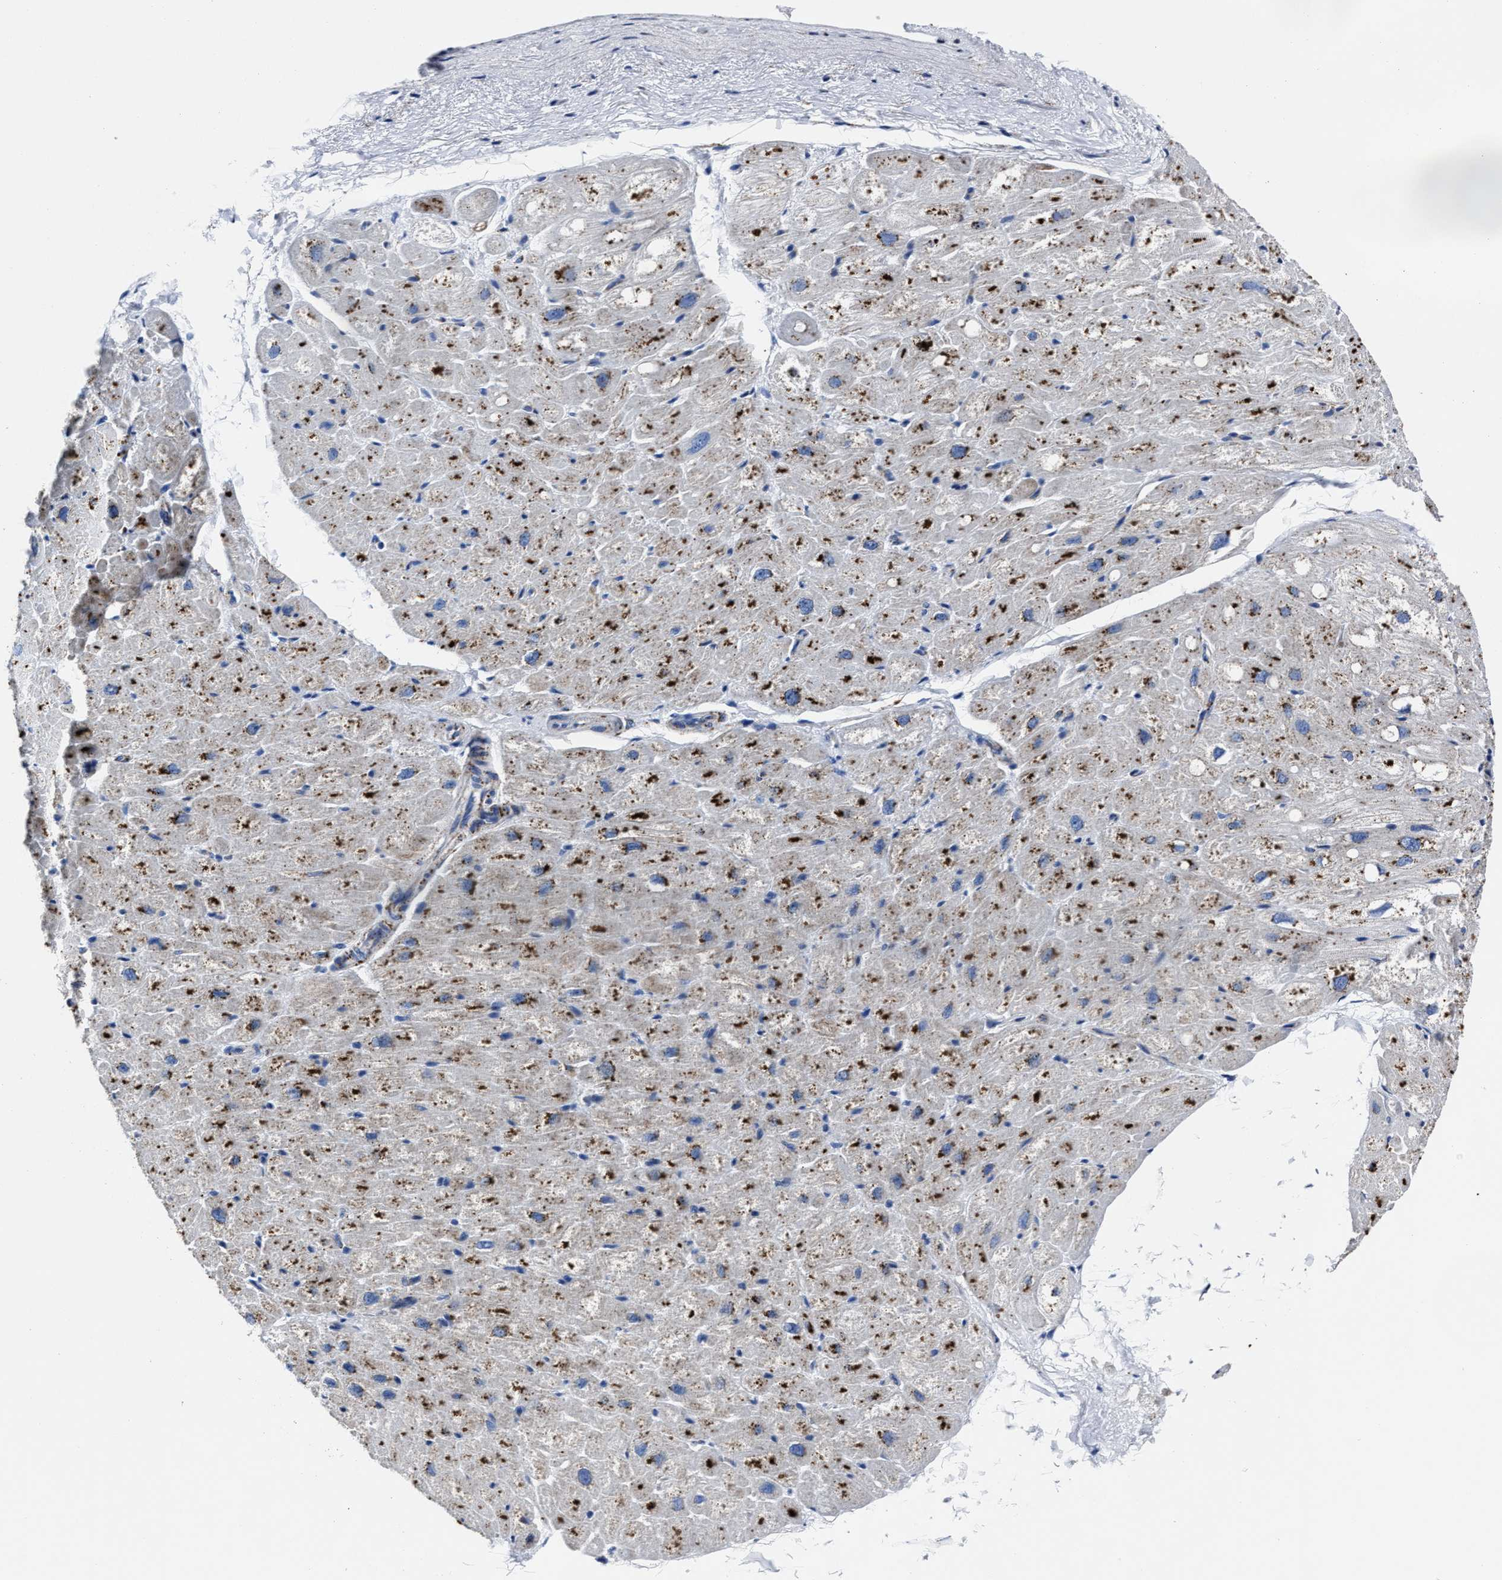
{"staining": {"intensity": "moderate", "quantity": ">75%", "location": "cytoplasmic/membranous"}, "tissue": "heart muscle", "cell_type": "Cardiomyocytes", "image_type": "normal", "snomed": [{"axis": "morphology", "description": "Normal tissue, NOS"}, {"axis": "topography", "description": "Heart"}], "caption": "The micrograph shows a brown stain indicating the presence of a protein in the cytoplasmic/membranous of cardiomyocytes in heart muscle. (DAB (3,3'-diaminobenzidine) IHC with brightfield microscopy, high magnification).", "gene": "LAMTOR4", "patient": {"sex": "male", "age": 49}}